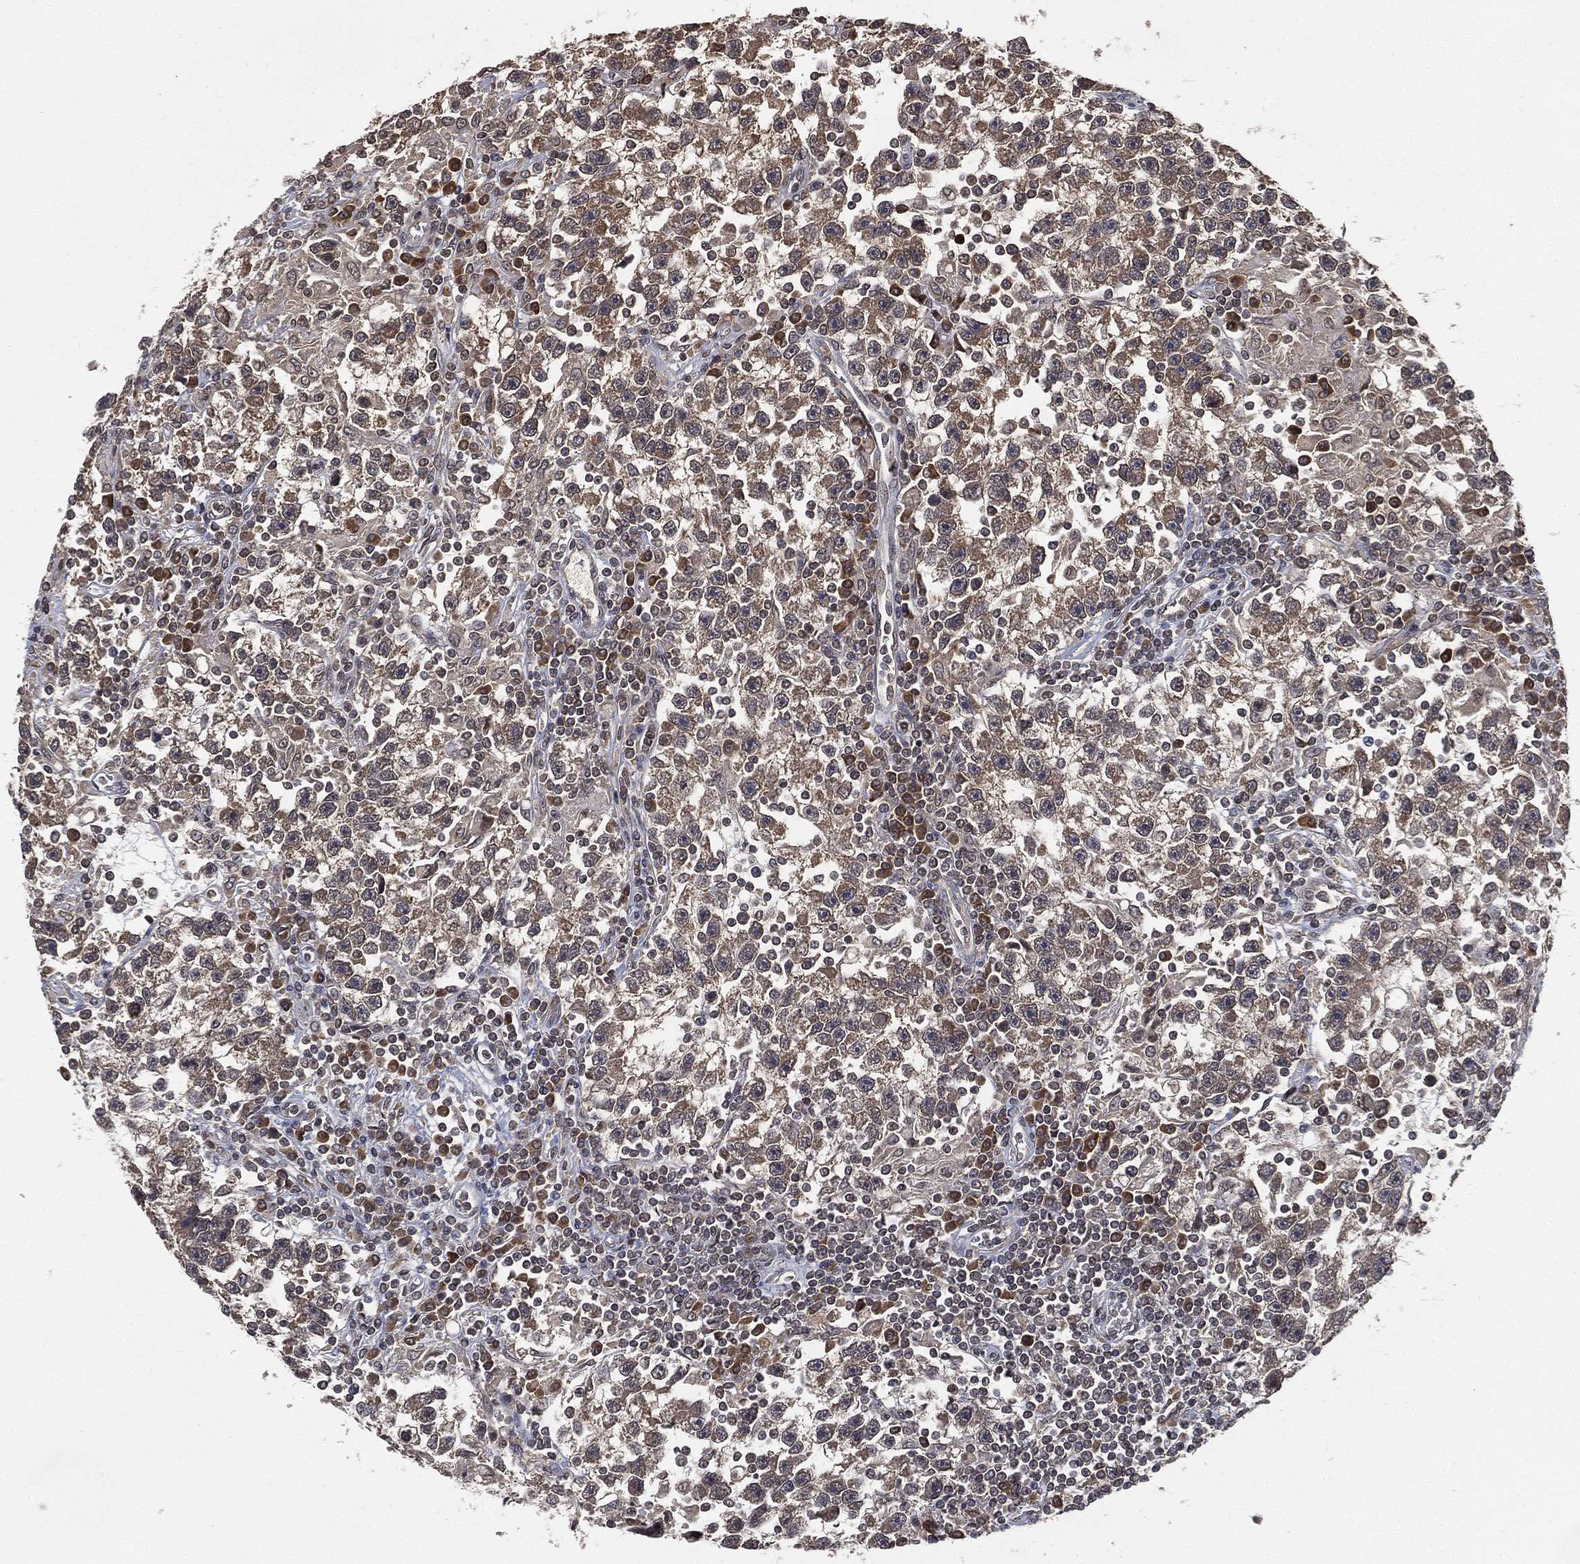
{"staining": {"intensity": "moderate", "quantity": ">75%", "location": "cytoplasmic/membranous"}, "tissue": "testis cancer", "cell_type": "Tumor cells", "image_type": "cancer", "snomed": [{"axis": "morphology", "description": "Seminoma, NOS"}, {"axis": "topography", "description": "Testis"}], "caption": "Protein expression analysis of testis cancer (seminoma) shows moderate cytoplasmic/membranous expression in approximately >75% of tumor cells. Immunohistochemistry stains the protein of interest in brown and the nuclei are stained blue.", "gene": "UBA5", "patient": {"sex": "male", "age": 47}}